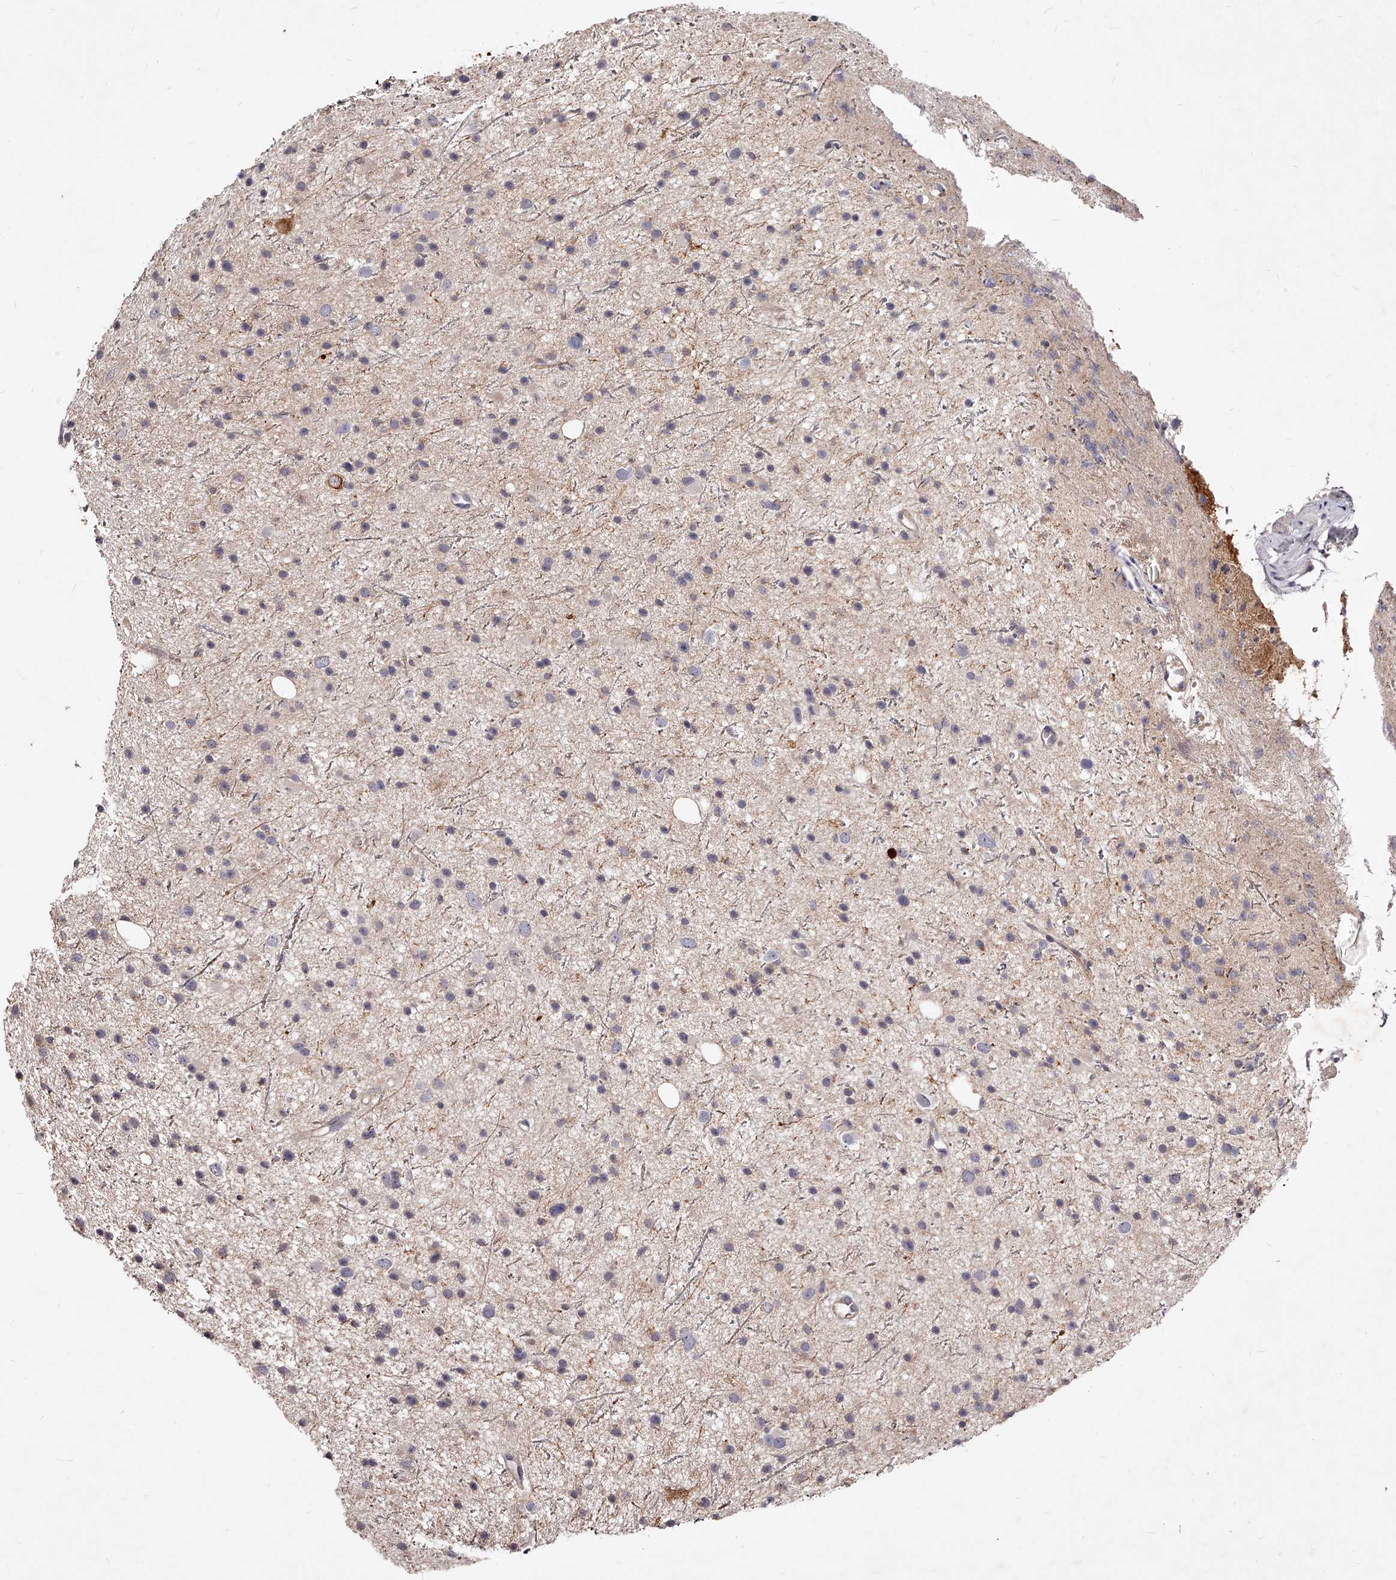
{"staining": {"intensity": "weak", "quantity": "<25%", "location": "cytoplasmic/membranous"}, "tissue": "glioma", "cell_type": "Tumor cells", "image_type": "cancer", "snomed": [{"axis": "morphology", "description": "Glioma, malignant, Low grade"}, {"axis": "topography", "description": "Cerebral cortex"}], "caption": "Low-grade glioma (malignant) stained for a protein using immunohistochemistry displays no staining tumor cells.", "gene": "PHACTR1", "patient": {"sex": "female", "age": 39}}